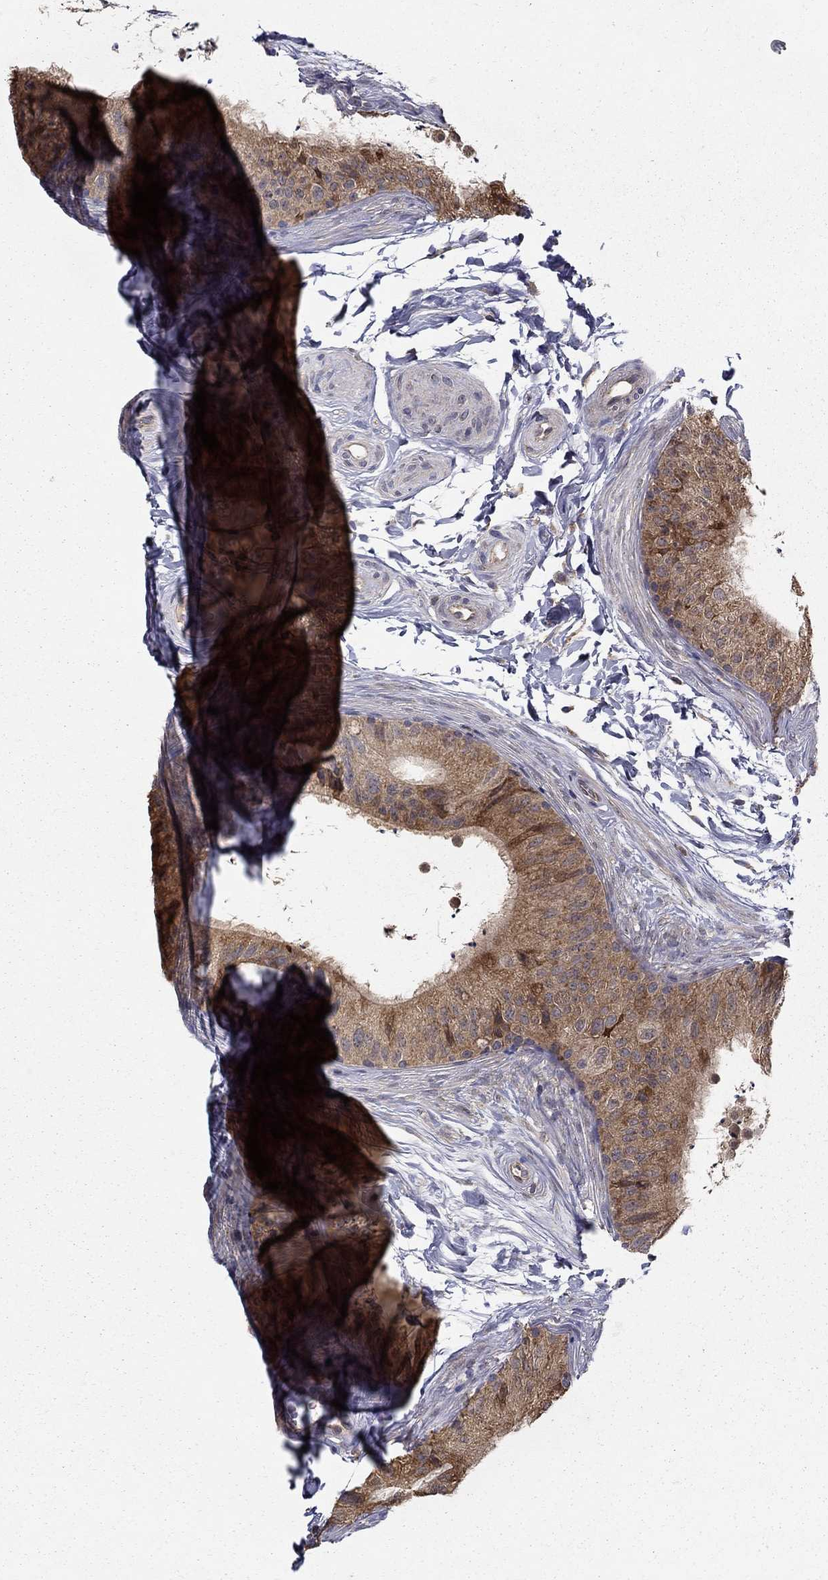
{"staining": {"intensity": "moderate", "quantity": ">75%", "location": "cytoplasmic/membranous"}, "tissue": "epididymis", "cell_type": "Glandular cells", "image_type": "normal", "snomed": [{"axis": "morphology", "description": "Normal tissue, NOS"}, {"axis": "topography", "description": "Epididymis"}], "caption": "Brown immunohistochemical staining in normal human epididymis shows moderate cytoplasmic/membranous positivity in about >75% of glandular cells.", "gene": "SLC2A13", "patient": {"sex": "male", "age": 32}}